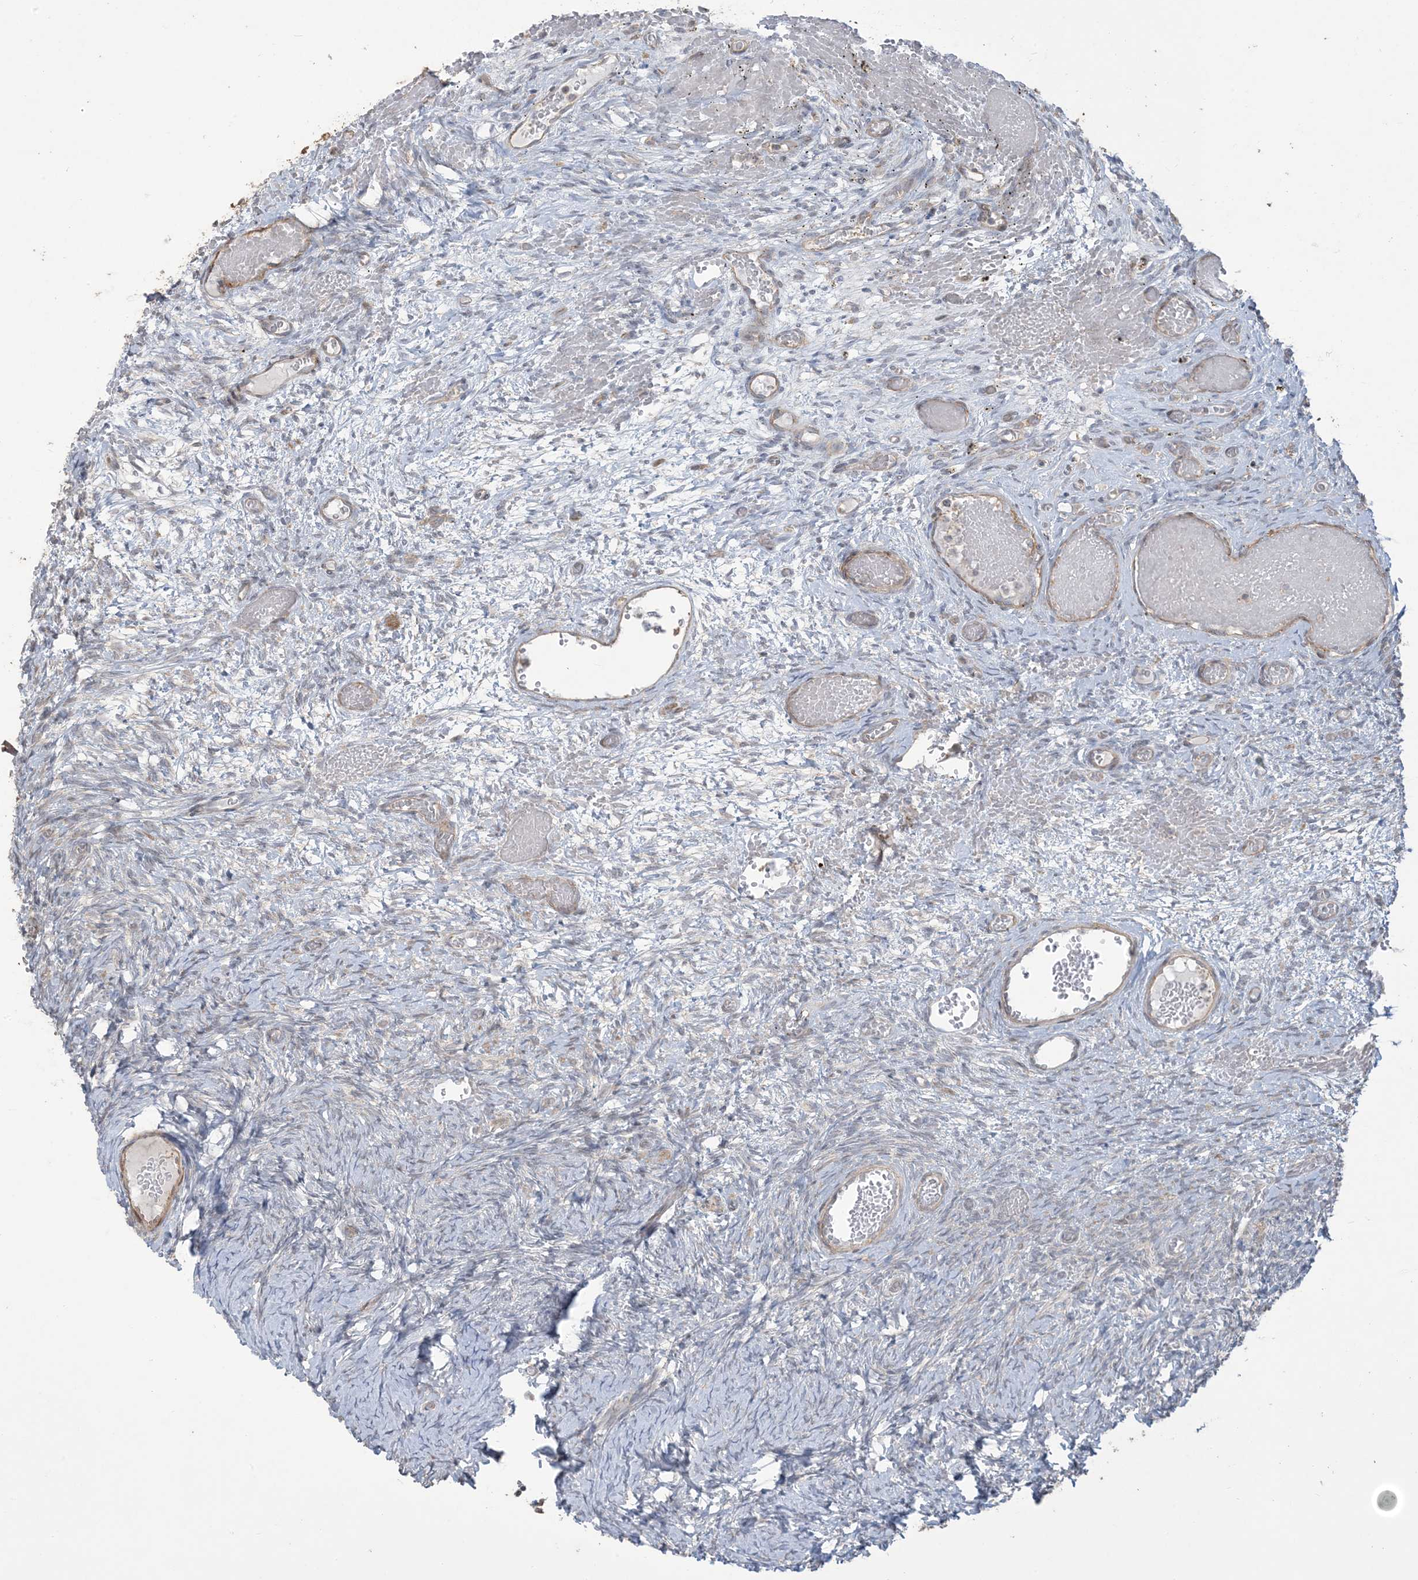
{"staining": {"intensity": "negative", "quantity": "none", "location": "none"}, "tissue": "ovary", "cell_type": "Ovarian stroma cells", "image_type": "normal", "snomed": [{"axis": "morphology", "description": "Adenocarcinoma, NOS"}, {"axis": "topography", "description": "Endometrium"}], "caption": "Human ovary stained for a protein using immunohistochemistry shows no positivity in ovarian stroma cells.", "gene": "KLHL18", "patient": {"sex": "female", "age": 32}}